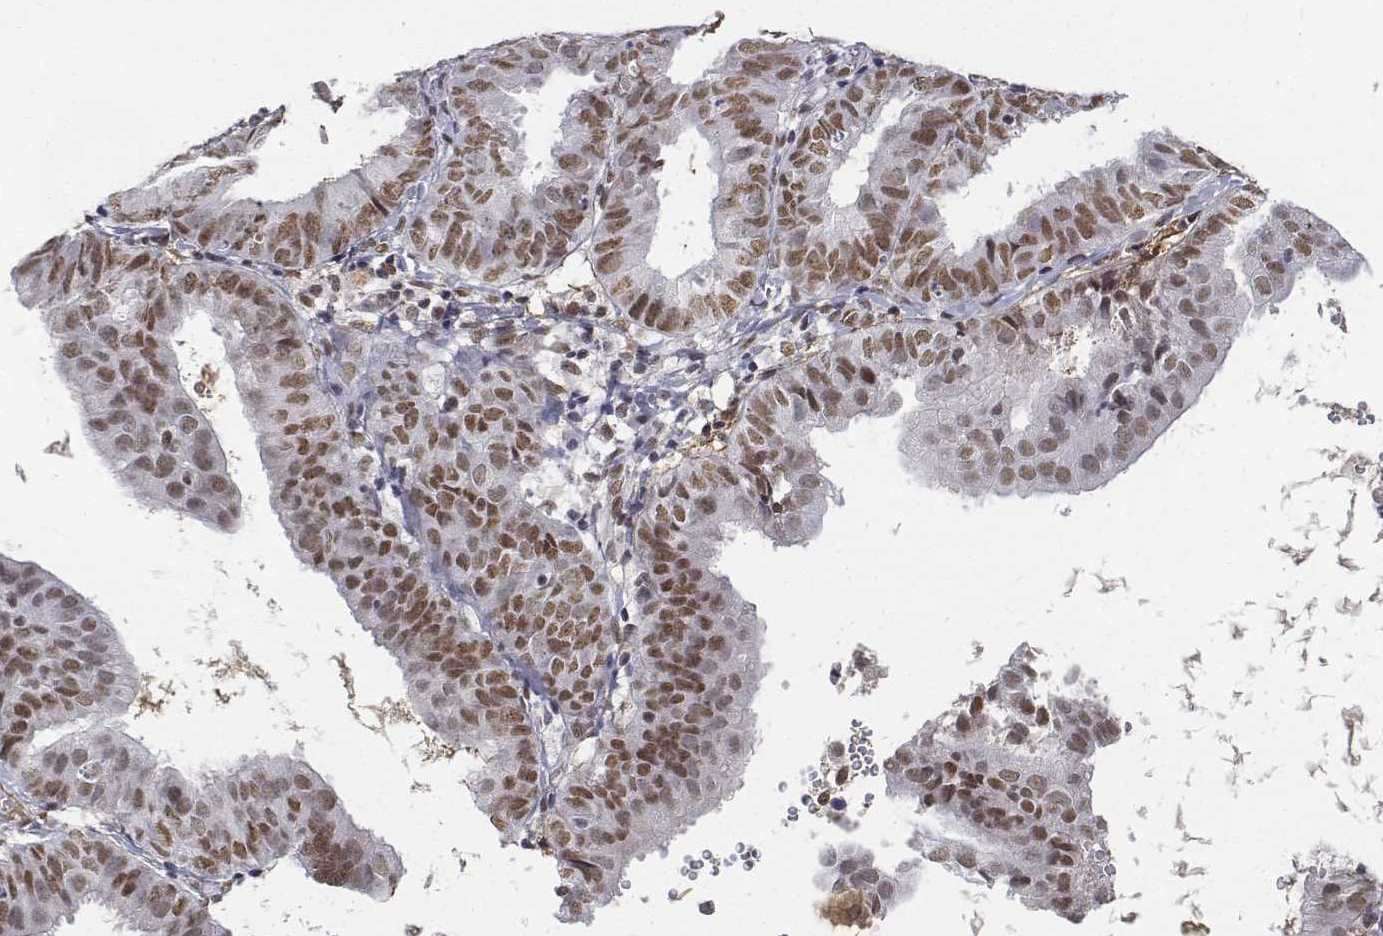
{"staining": {"intensity": "moderate", "quantity": ">75%", "location": "nuclear"}, "tissue": "endometrial cancer", "cell_type": "Tumor cells", "image_type": "cancer", "snomed": [{"axis": "morphology", "description": "Adenocarcinoma, NOS"}, {"axis": "topography", "description": "Endometrium"}], "caption": "Immunohistochemical staining of endometrial cancer (adenocarcinoma) exhibits moderate nuclear protein staining in about >75% of tumor cells.", "gene": "ATRX", "patient": {"sex": "female", "age": 80}}